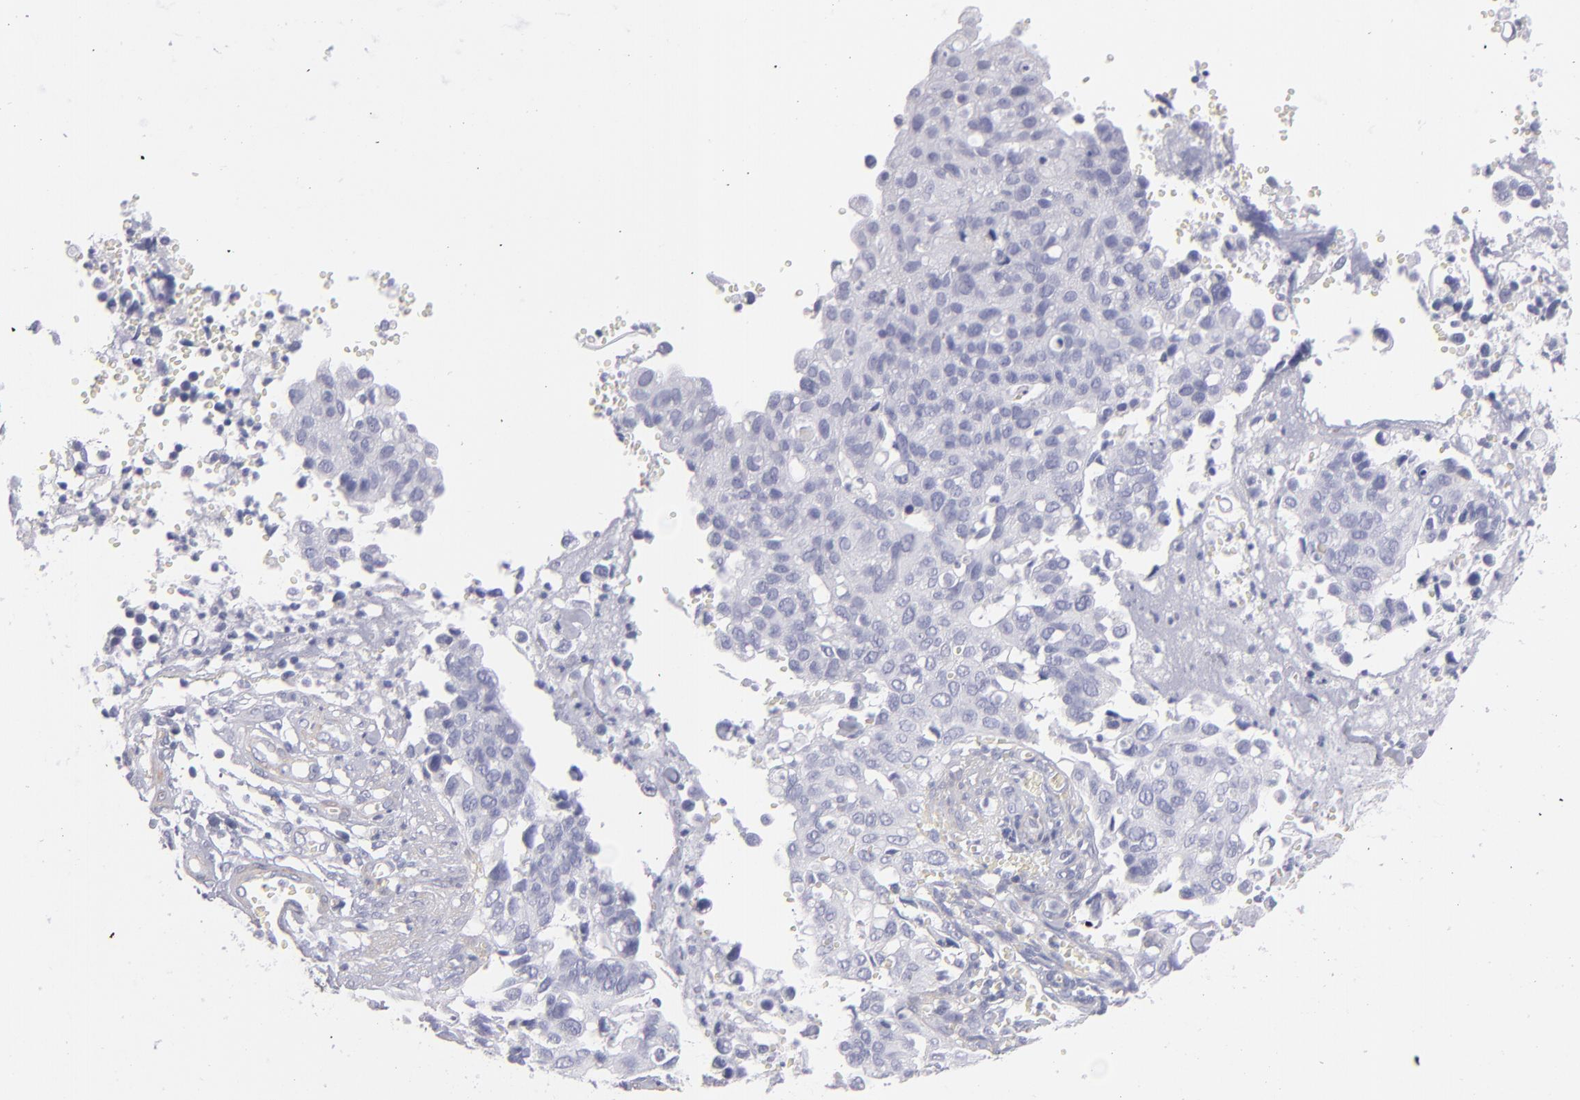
{"staining": {"intensity": "negative", "quantity": "none", "location": "none"}, "tissue": "cervical cancer", "cell_type": "Tumor cells", "image_type": "cancer", "snomed": [{"axis": "morphology", "description": "Normal tissue, NOS"}, {"axis": "morphology", "description": "Squamous cell carcinoma, NOS"}, {"axis": "topography", "description": "Cervix"}], "caption": "IHC histopathology image of cervical squamous cell carcinoma stained for a protein (brown), which reveals no positivity in tumor cells.", "gene": "MYH11", "patient": {"sex": "female", "age": 45}}